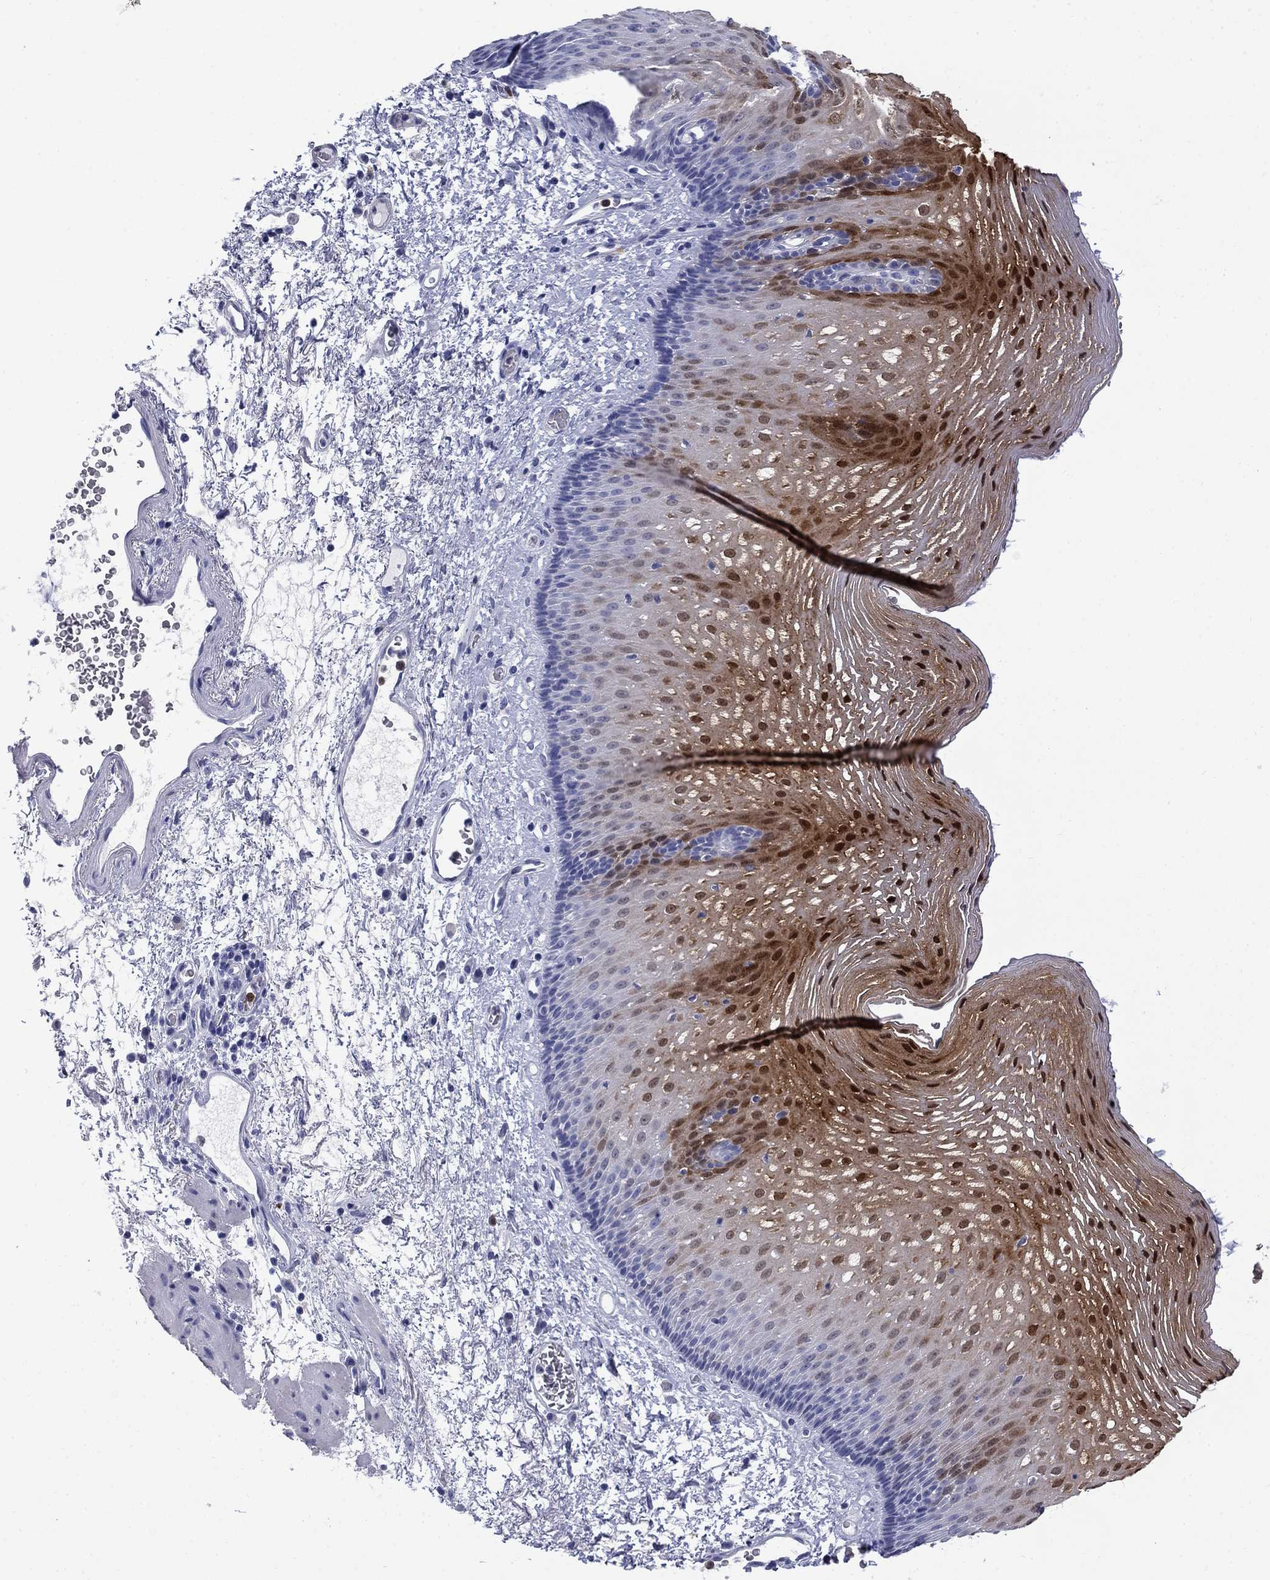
{"staining": {"intensity": "strong", "quantity": "25%-75%", "location": "cytoplasmic/membranous,nuclear"}, "tissue": "esophagus", "cell_type": "Squamous epithelial cells", "image_type": "normal", "snomed": [{"axis": "morphology", "description": "Normal tissue, NOS"}, {"axis": "topography", "description": "Esophagus"}], "caption": "Immunohistochemical staining of unremarkable esophagus displays strong cytoplasmic/membranous,nuclear protein staining in about 25%-75% of squamous epithelial cells. (IHC, brightfield microscopy, high magnification).", "gene": "SERPINB2", "patient": {"sex": "male", "age": 76}}